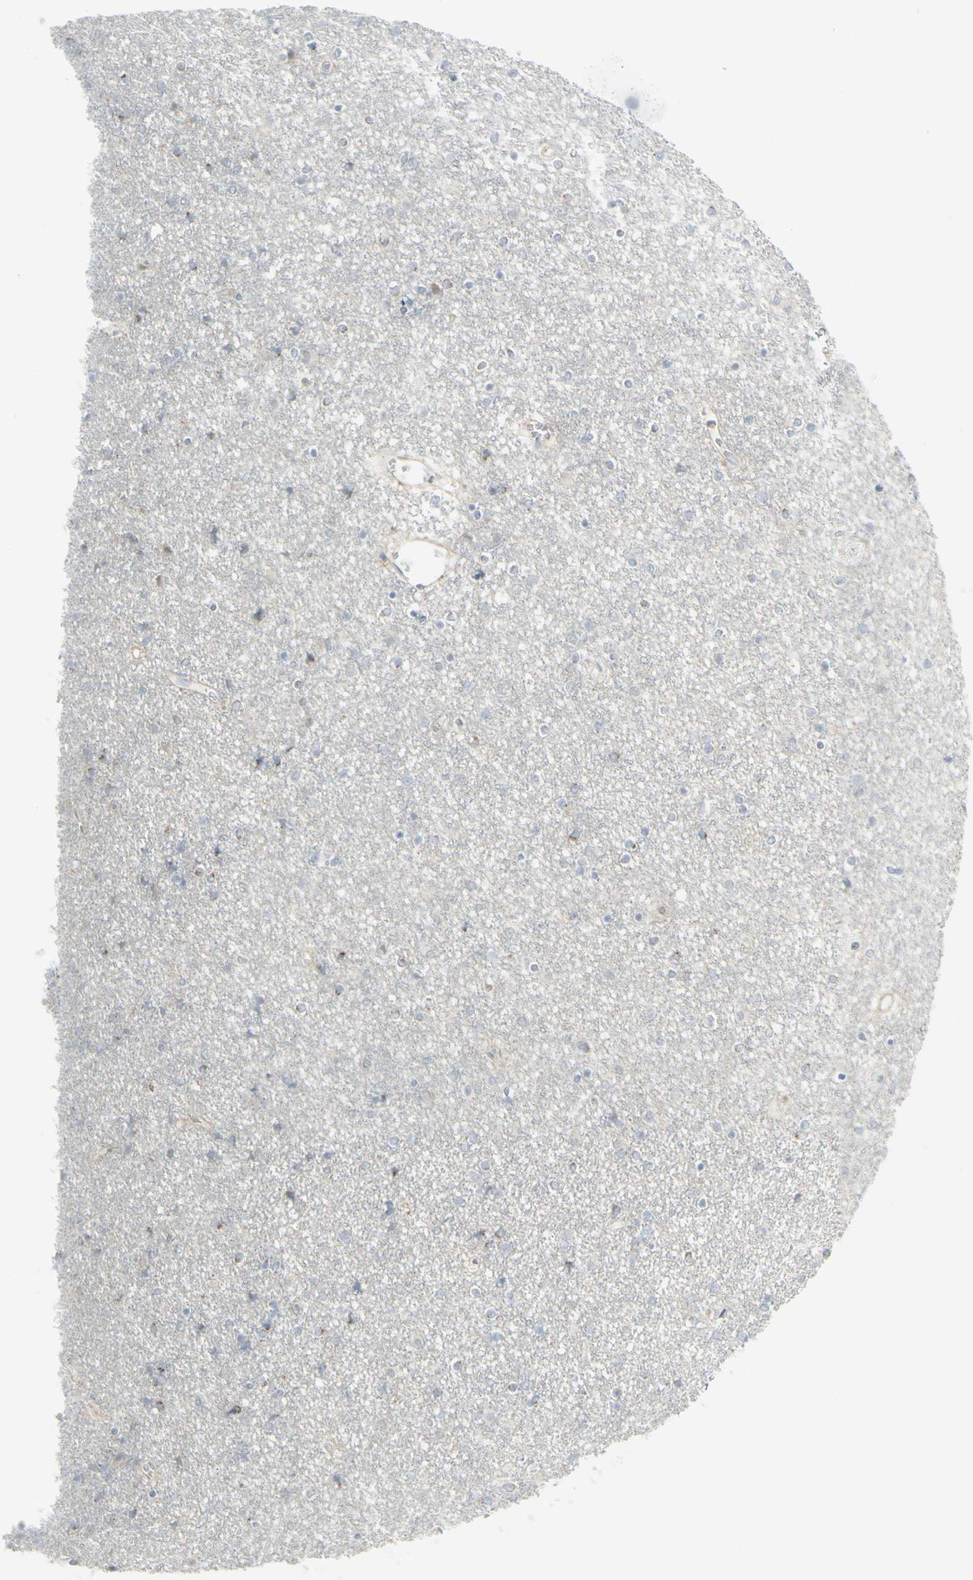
{"staining": {"intensity": "moderate", "quantity": "25%-75%", "location": "cytoplasmic/membranous"}, "tissue": "caudate", "cell_type": "Glial cells", "image_type": "normal", "snomed": [{"axis": "morphology", "description": "Normal tissue, NOS"}, {"axis": "topography", "description": "Lateral ventricle wall"}], "caption": "Caudate stained for a protein (brown) displays moderate cytoplasmic/membranous positive expression in approximately 25%-75% of glial cells.", "gene": "GALNT6", "patient": {"sex": "female", "age": 54}}